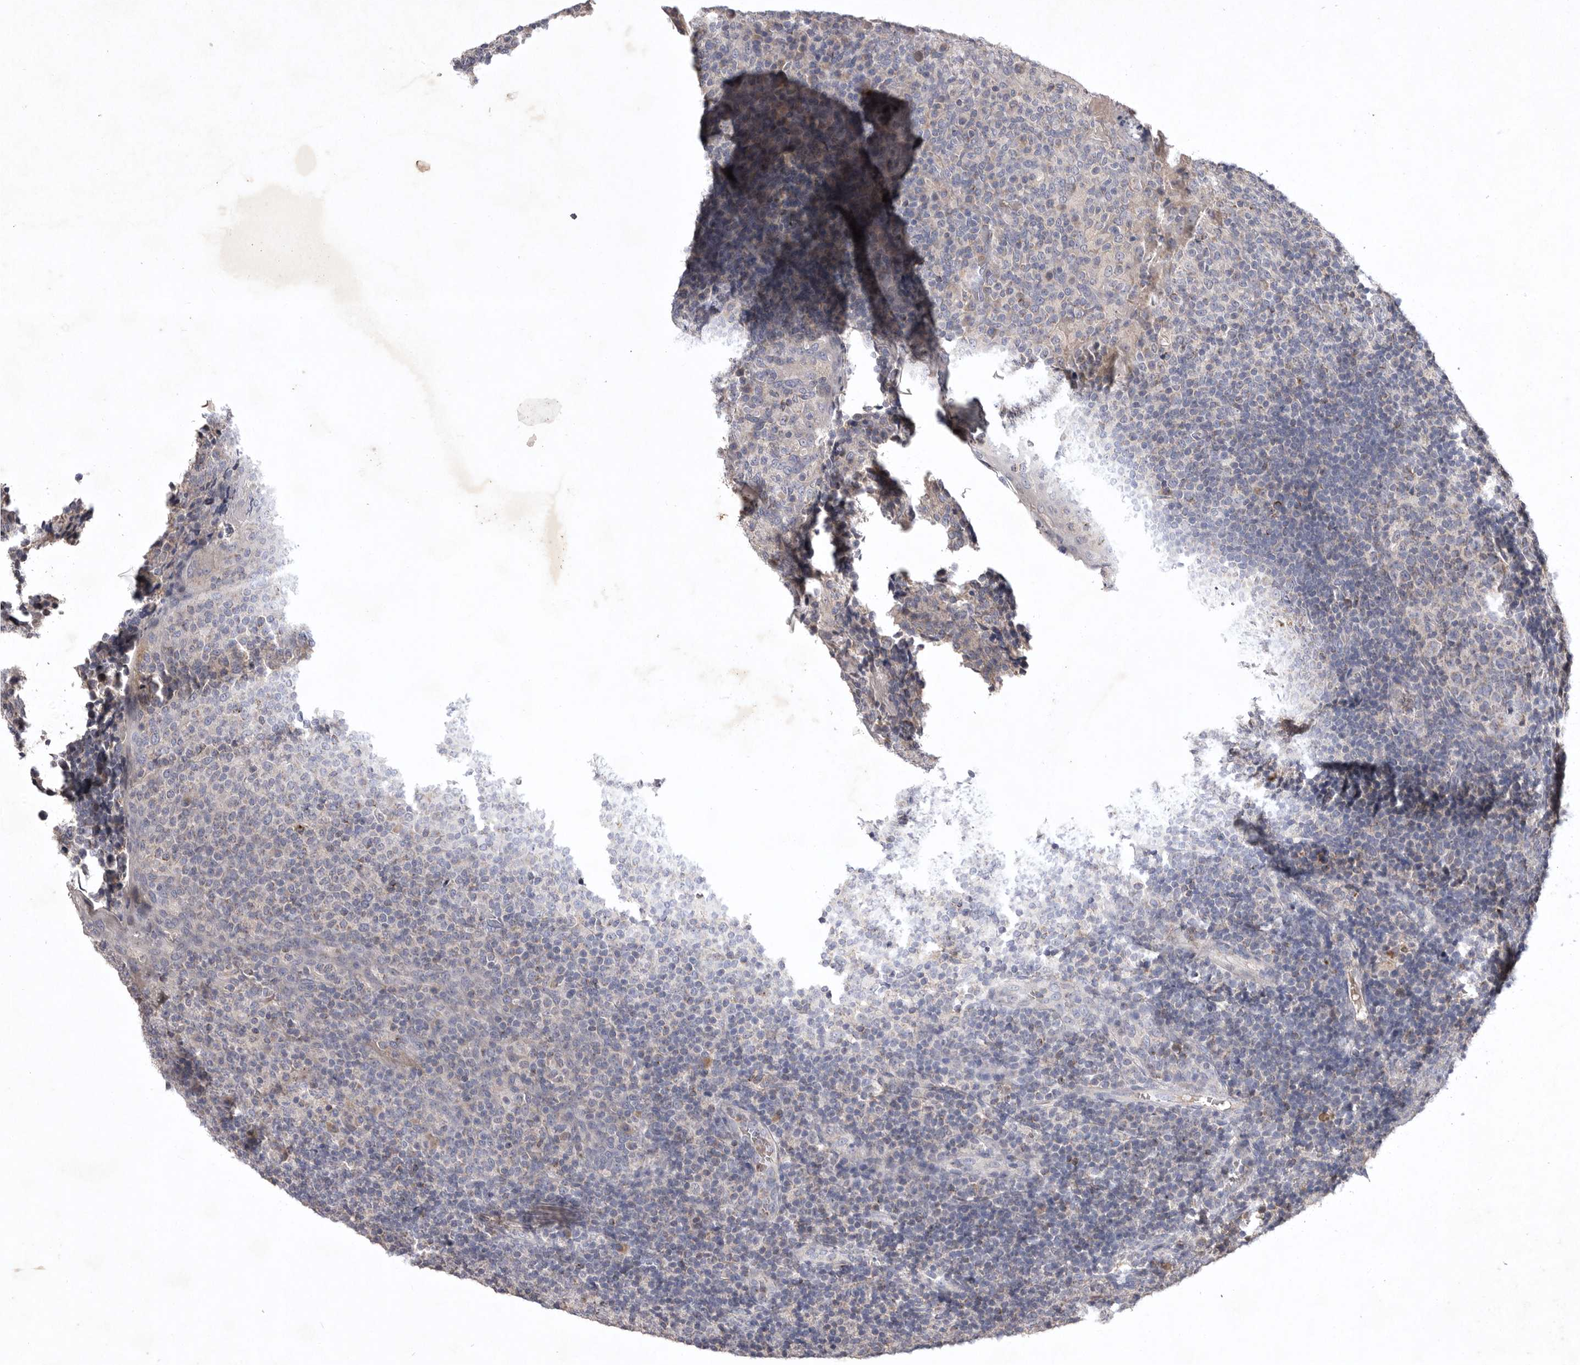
{"staining": {"intensity": "negative", "quantity": "none", "location": "none"}, "tissue": "tonsil", "cell_type": "Germinal center cells", "image_type": "normal", "snomed": [{"axis": "morphology", "description": "Normal tissue, NOS"}, {"axis": "topography", "description": "Tonsil"}], "caption": "IHC of benign human tonsil shows no staining in germinal center cells. Nuclei are stained in blue.", "gene": "TNFSF14", "patient": {"sex": "female", "age": 19}}